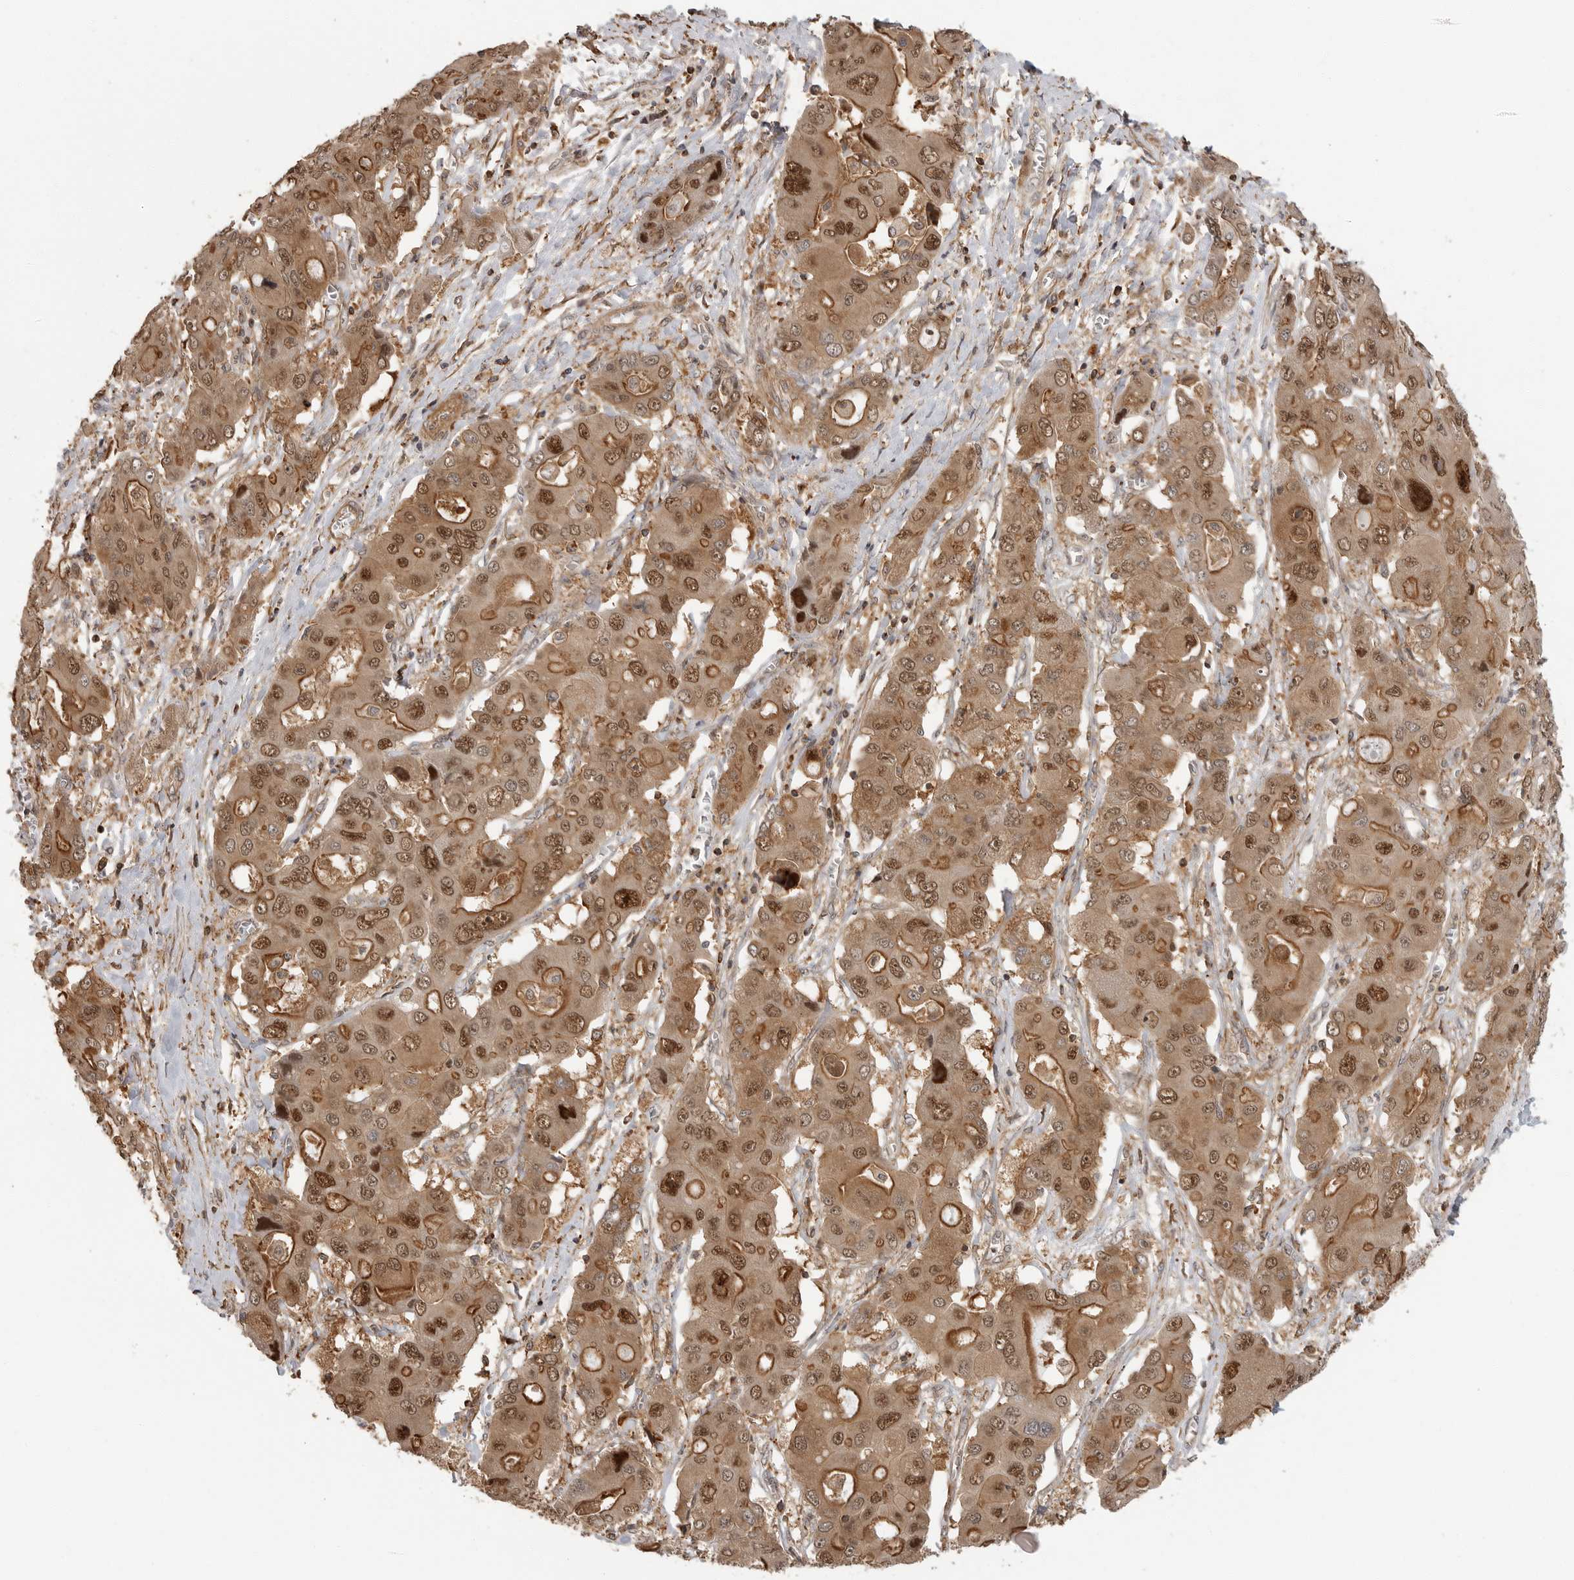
{"staining": {"intensity": "moderate", "quantity": ">75%", "location": "cytoplasmic/membranous,nuclear"}, "tissue": "liver cancer", "cell_type": "Tumor cells", "image_type": "cancer", "snomed": [{"axis": "morphology", "description": "Cholangiocarcinoma"}, {"axis": "topography", "description": "Liver"}], "caption": "Immunohistochemistry of human liver cholangiocarcinoma reveals medium levels of moderate cytoplasmic/membranous and nuclear staining in approximately >75% of tumor cells. The protein of interest is shown in brown color, while the nuclei are stained blue.", "gene": "ERN1", "patient": {"sex": "male", "age": 67}}